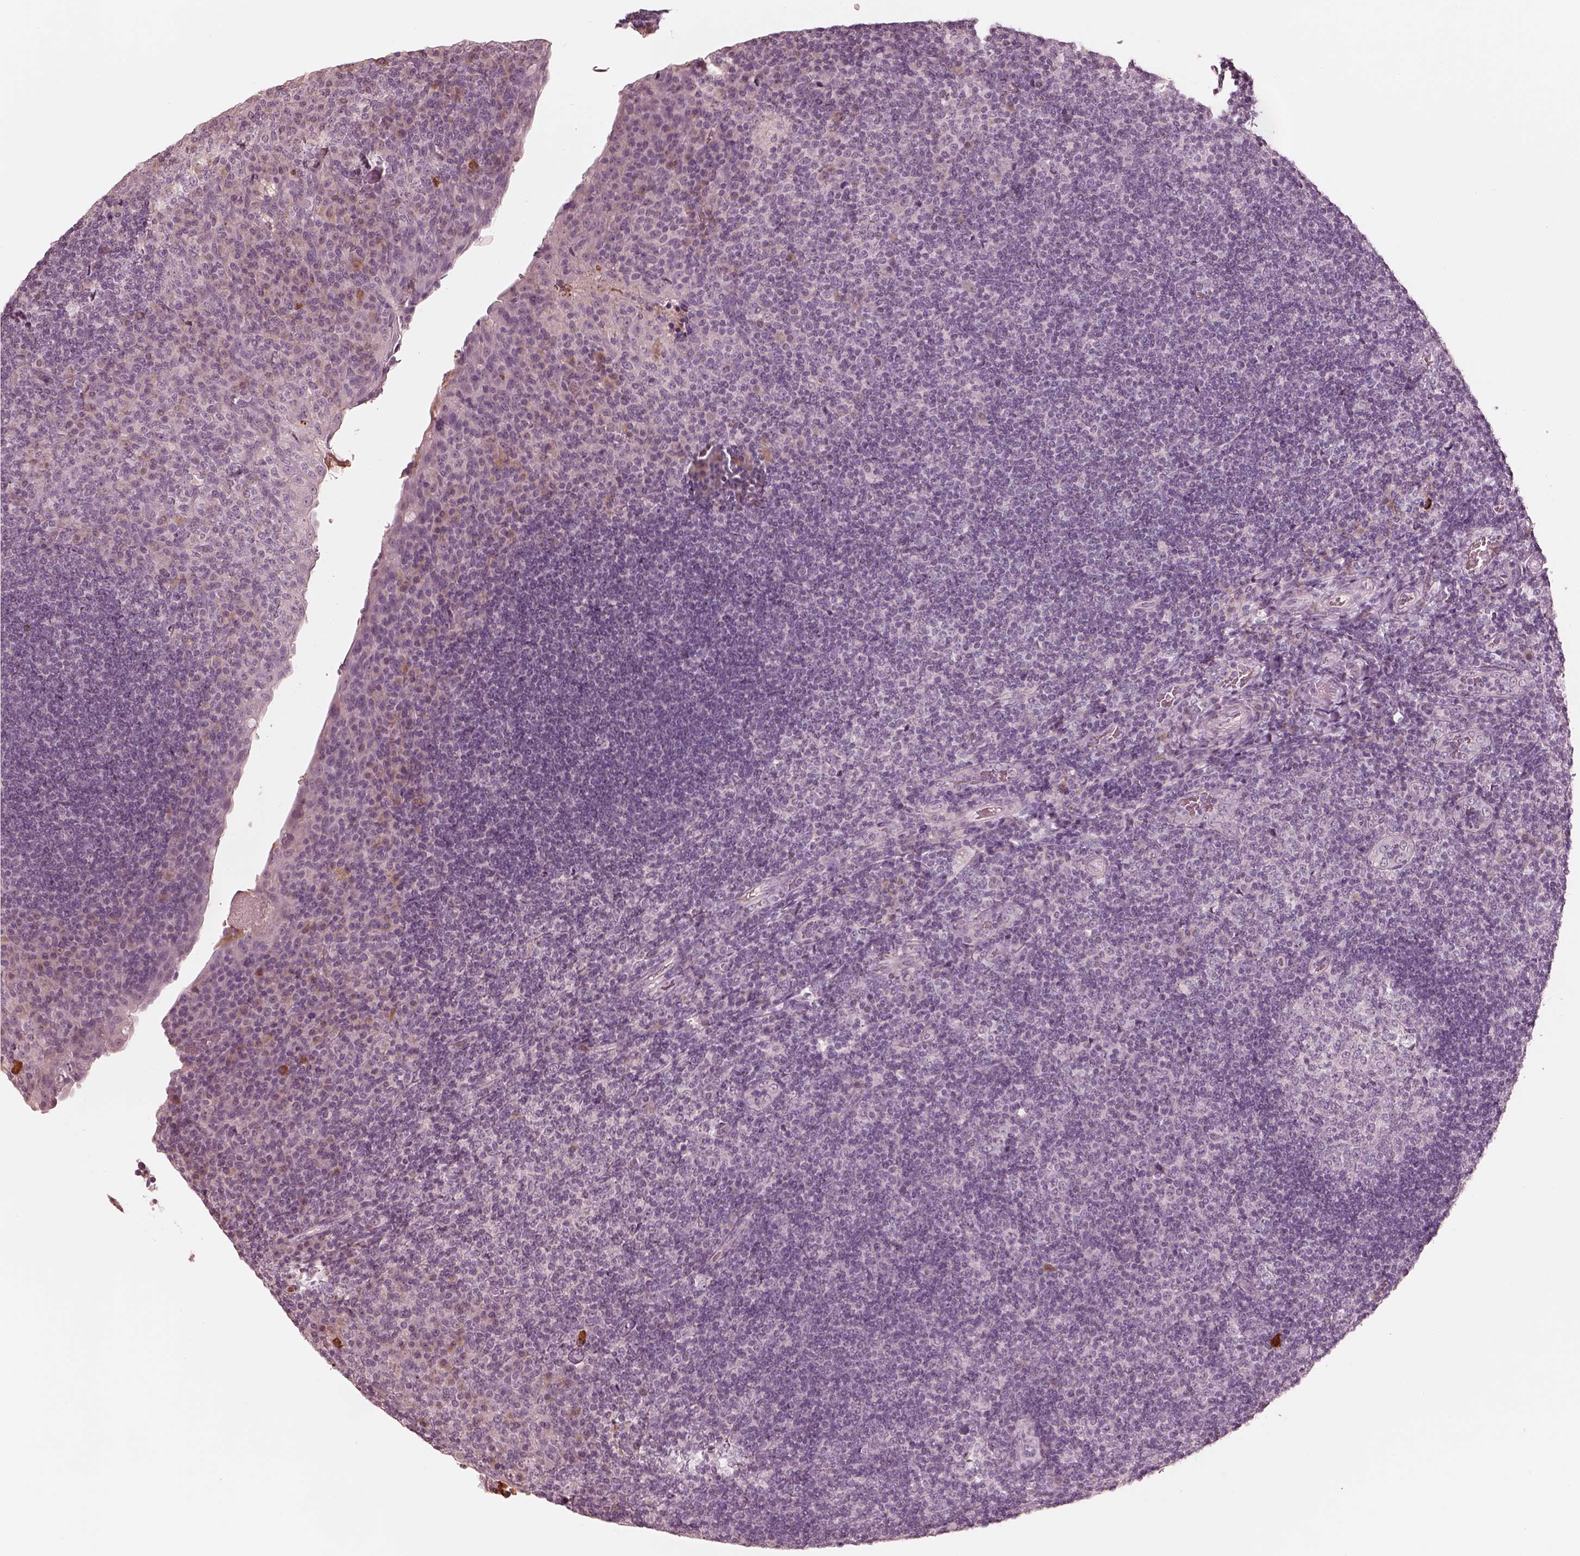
{"staining": {"intensity": "negative", "quantity": "none", "location": "none"}, "tissue": "tonsil", "cell_type": "Germinal center cells", "image_type": "normal", "snomed": [{"axis": "morphology", "description": "Normal tissue, NOS"}, {"axis": "topography", "description": "Tonsil"}], "caption": "Immunohistochemistry (IHC) of benign human tonsil exhibits no expression in germinal center cells. (DAB immunohistochemistry (IHC), high magnification).", "gene": "ANKLE1", "patient": {"sex": "male", "age": 17}}